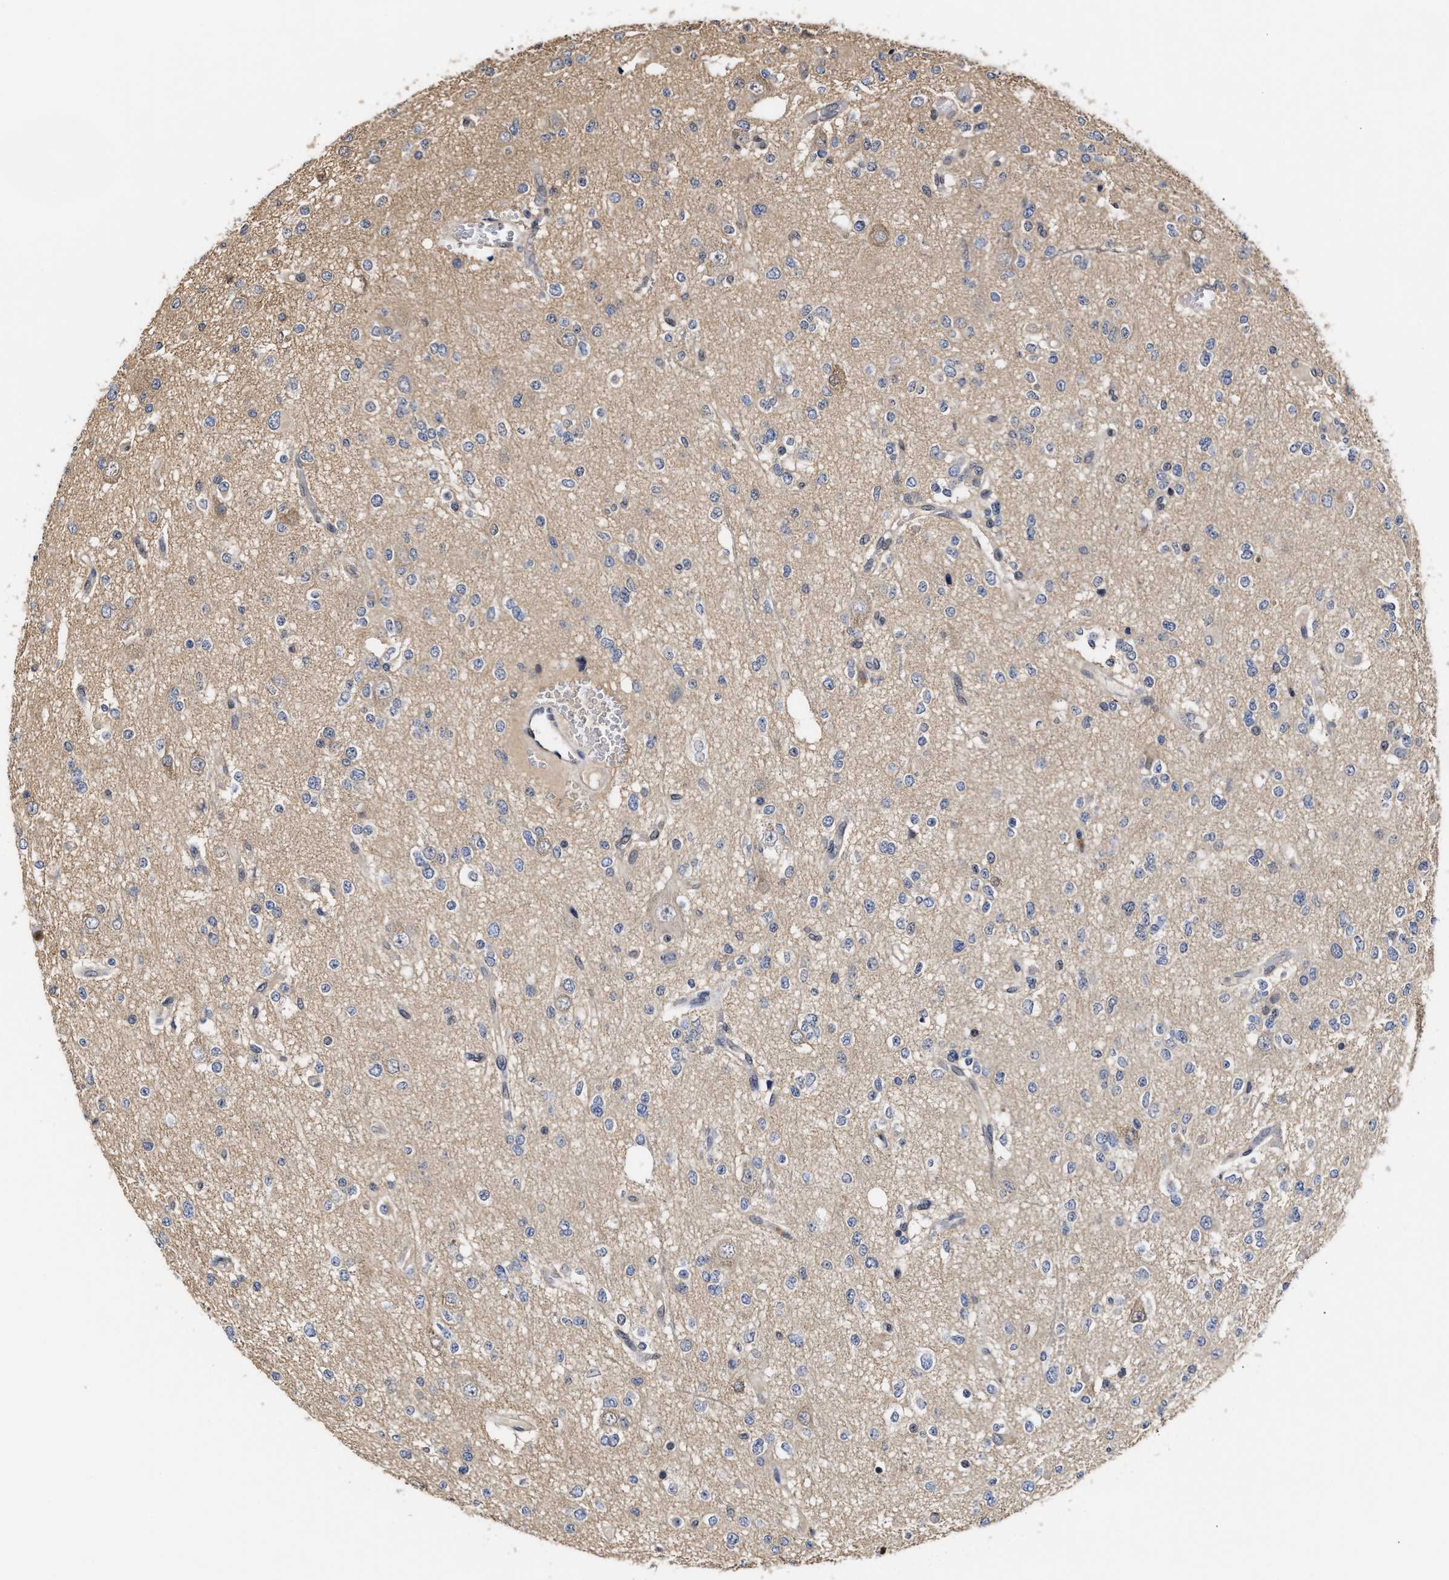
{"staining": {"intensity": "negative", "quantity": "none", "location": "none"}, "tissue": "glioma", "cell_type": "Tumor cells", "image_type": "cancer", "snomed": [{"axis": "morphology", "description": "Glioma, malignant, Low grade"}, {"axis": "topography", "description": "Brain"}], "caption": "The photomicrograph shows no staining of tumor cells in glioma.", "gene": "KLHDC1", "patient": {"sex": "male", "age": 38}}